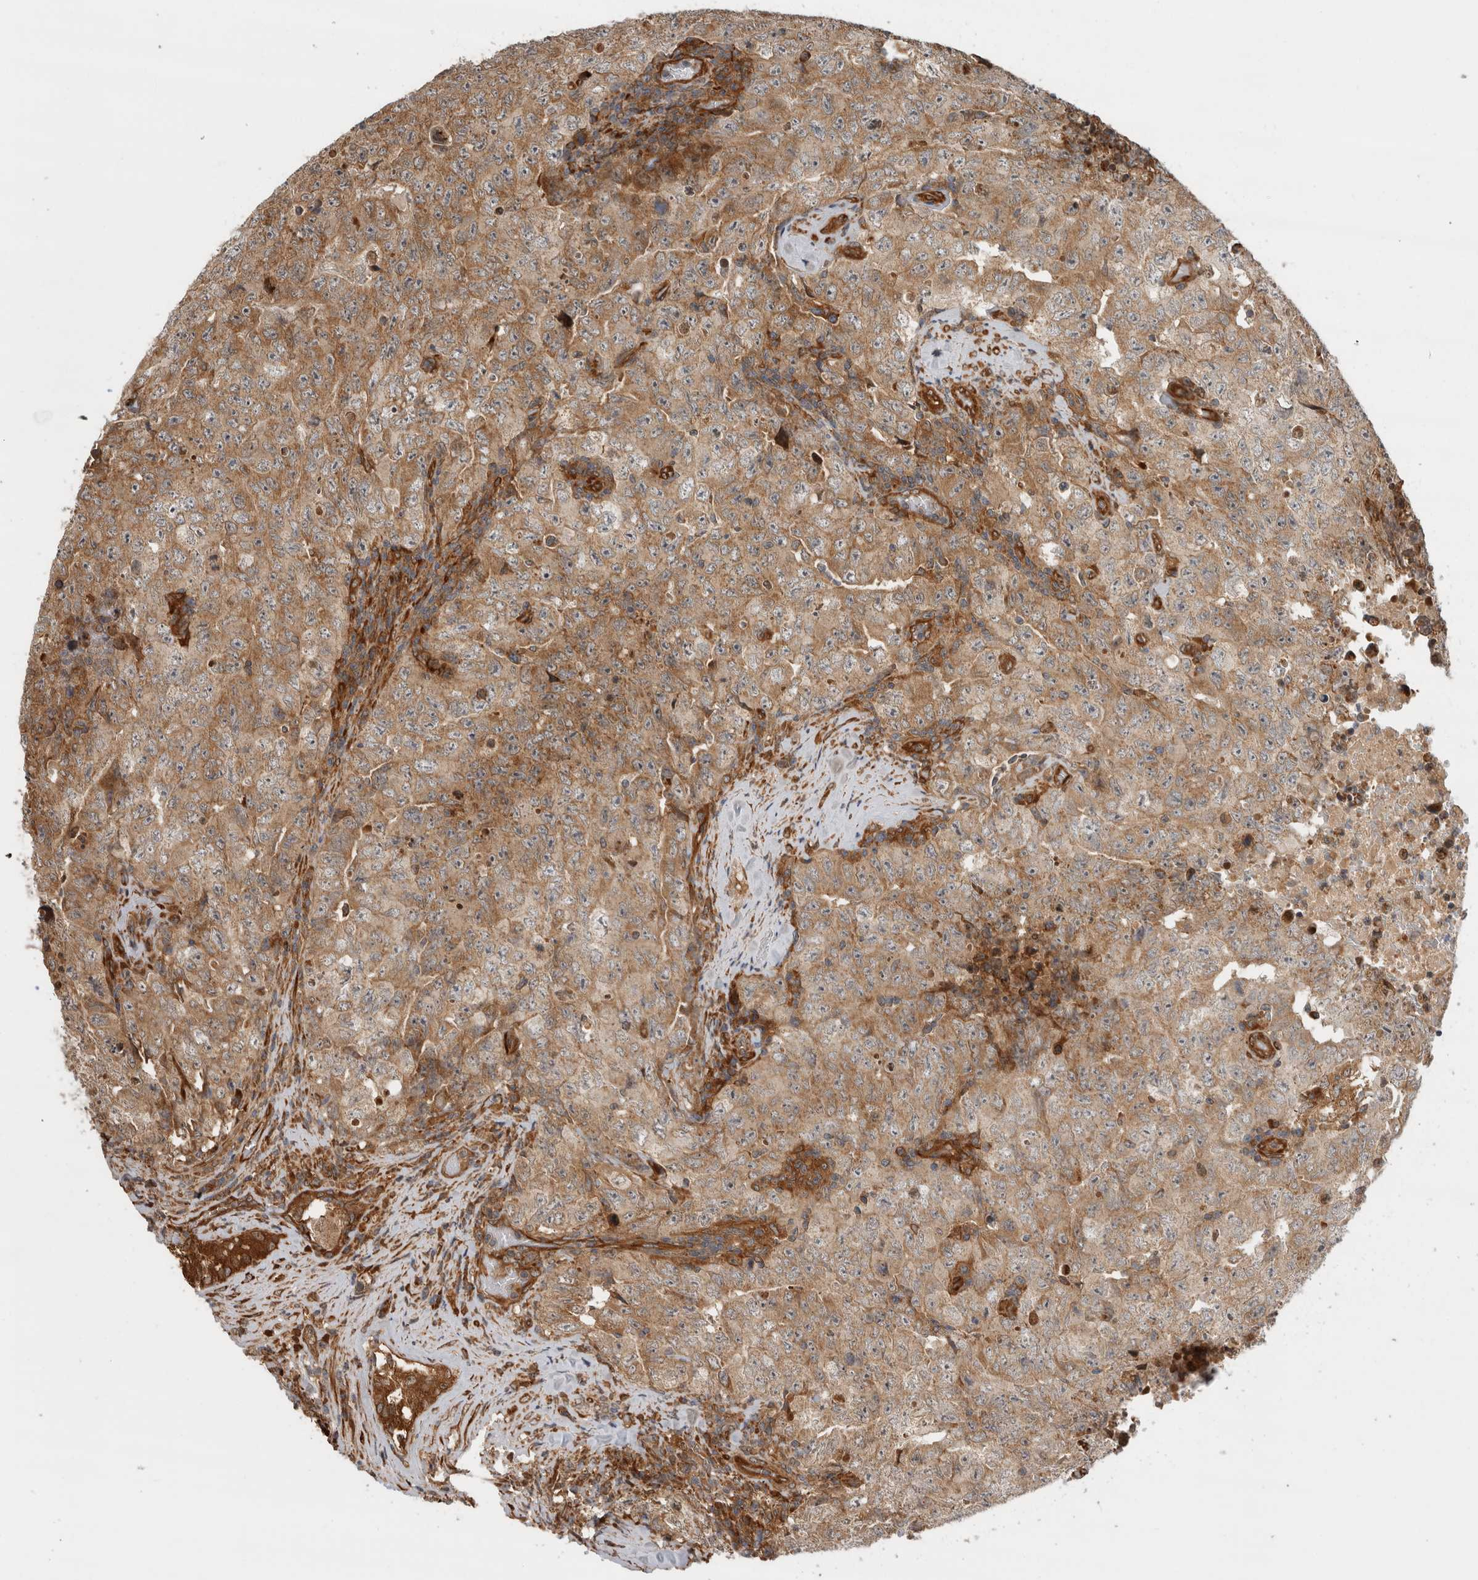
{"staining": {"intensity": "moderate", "quantity": ">75%", "location": "cytoplasmic/membranous"}, "tissue": "testis cancer", "cell_type": "Tumor cells", "image_type": "cancer", "snomed": [{"axis": "morphology", "description": "Carcinoma, Embryonal, NOS"}, {"axis": "topography", "description": "Testis"}], "caption": "Human embryonal carcinoma (testis) stained for a protein (brown) displays moderate cytoplasmic/membranous positive positivity in about >75% of tumor cells.", "gene": "TUBD1", "patient": {"sex": "male", "age": 26}}